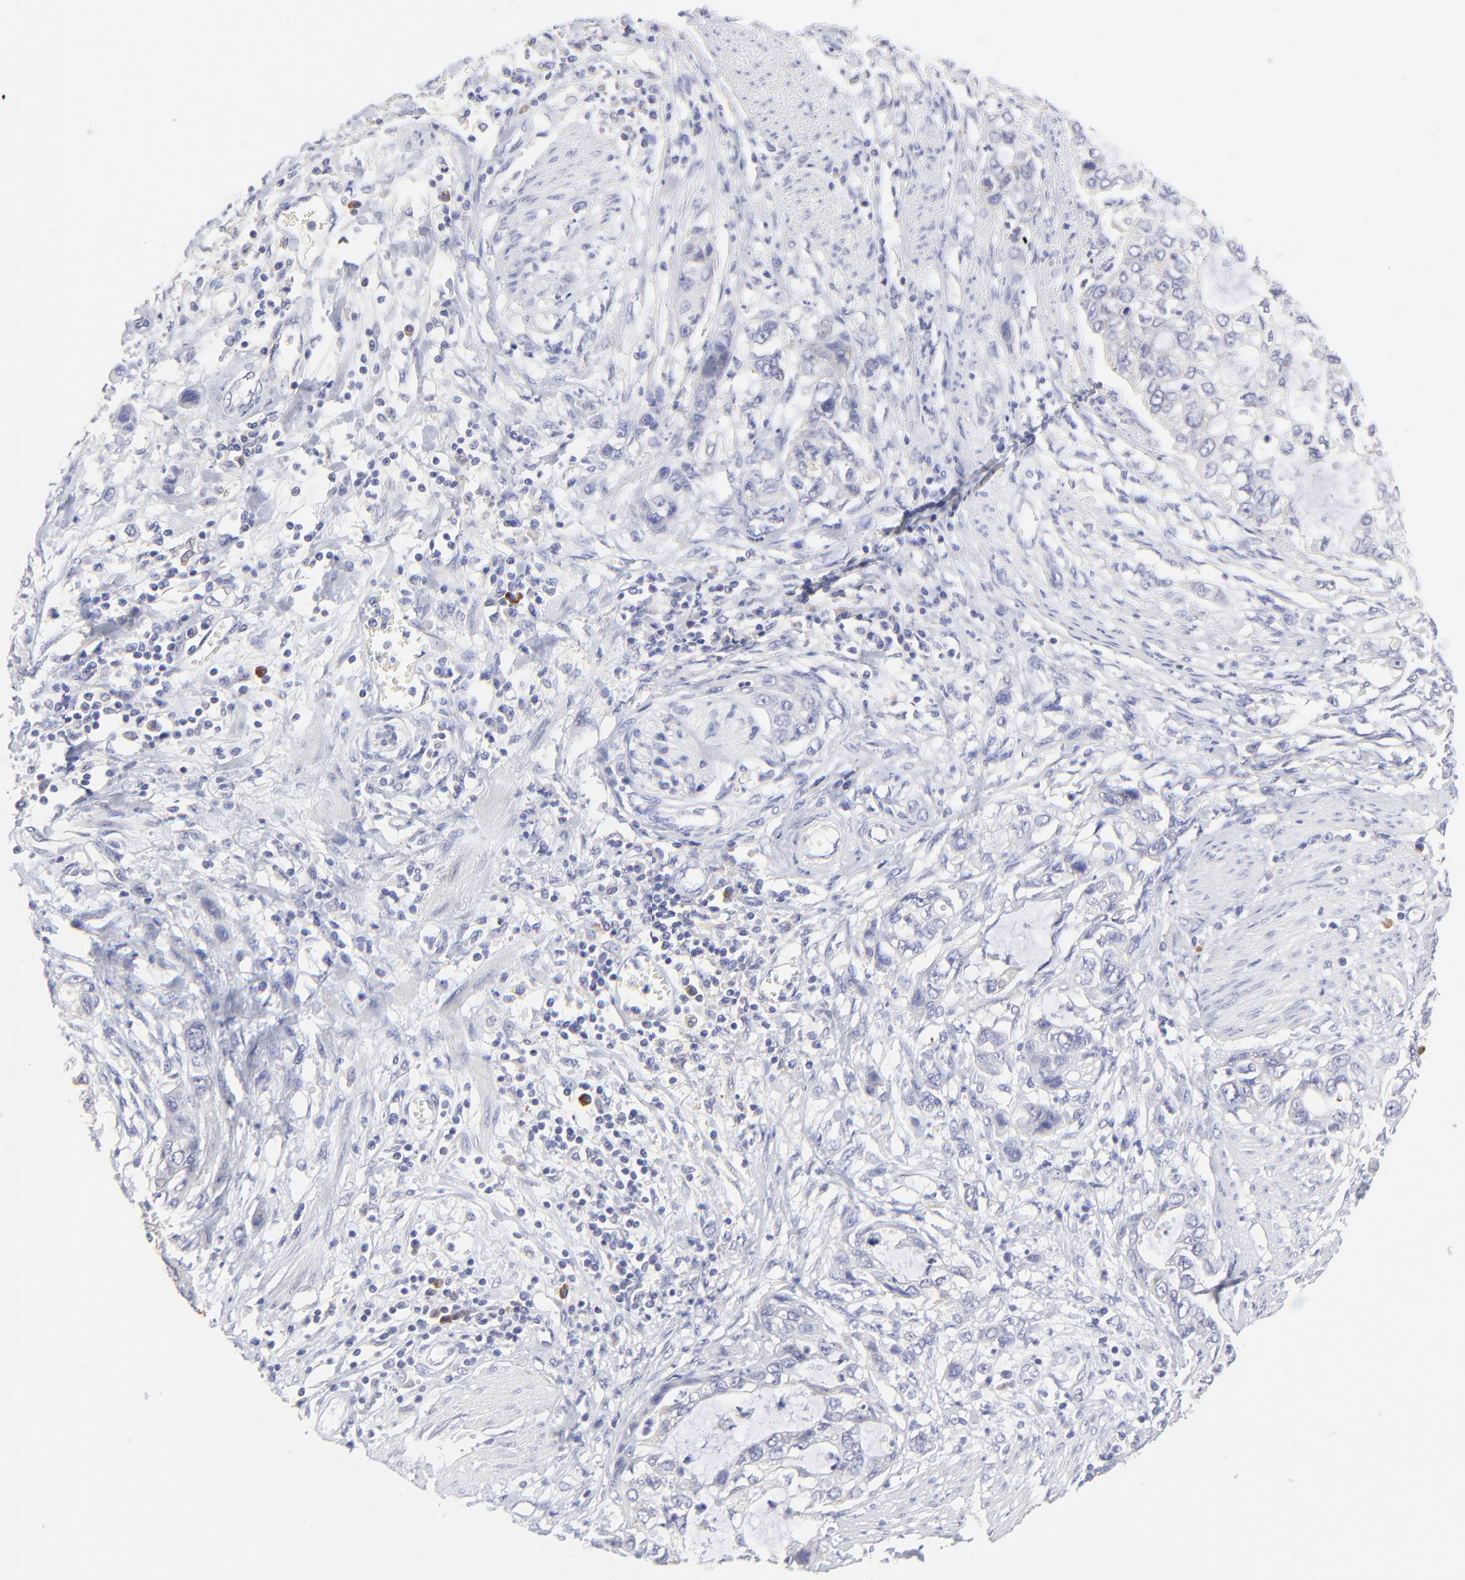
{"staining": {"intensity": "negative", "quantity": "none", "location": "none"}, "tissue": "stomach cancer", "cell_type": "Tumor cells", "image_type": "cancer", "snomed": [{"axis": "morphology", "description": "Adenocarcinoma, NOS"}, {"axis": "topography", "description": "Stomach, upper"}], "caption": "The photomicrograph reveals no staining of tumor cells in stomach adenocarcinoma.", "gene": "LHFPL1", "patient": {"sex": "female", "age": 52}}